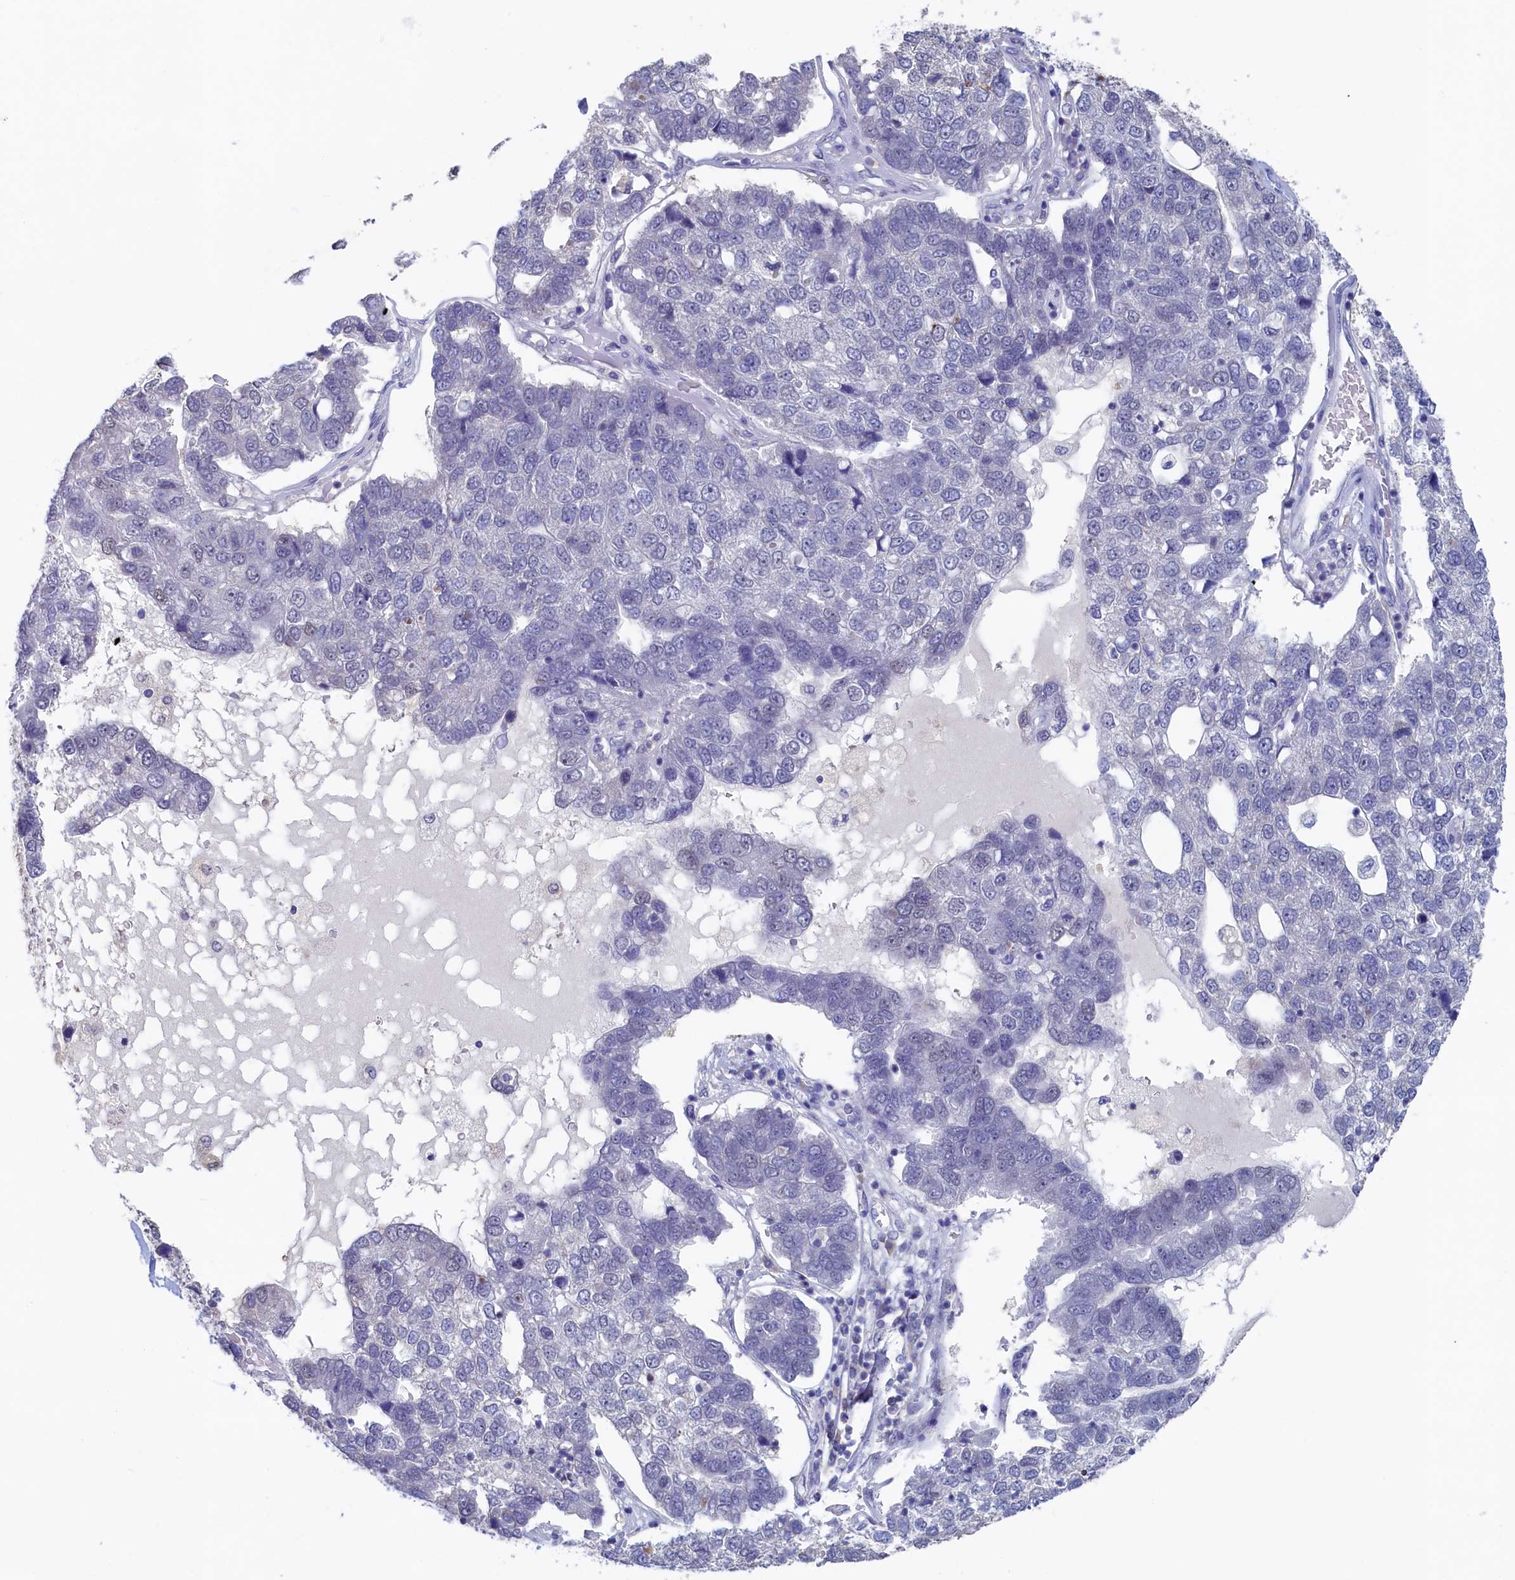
{"staining": {"intensity": "negative", "quantity": "none", "location": "none"}, "tissue": "pancreatic cancer", "cell_type": "Tumor cells", "image_type": "cancer", "snomed": [{"axis": "morphology", "description": "Adenocarcinoma, NOS"}, {"axis": "topography", "description": "Pancreas"}], "caption": "Protein analysis of adenocarcinoma (pancreatic) exhibits no significant expression in tumor cells. The staining is performed using DAB brown chromogen with nuclei counter-stained in using hematoxylin.", "gene": "MOSPD3", "patient": {"sex": "female", "age": 61}}